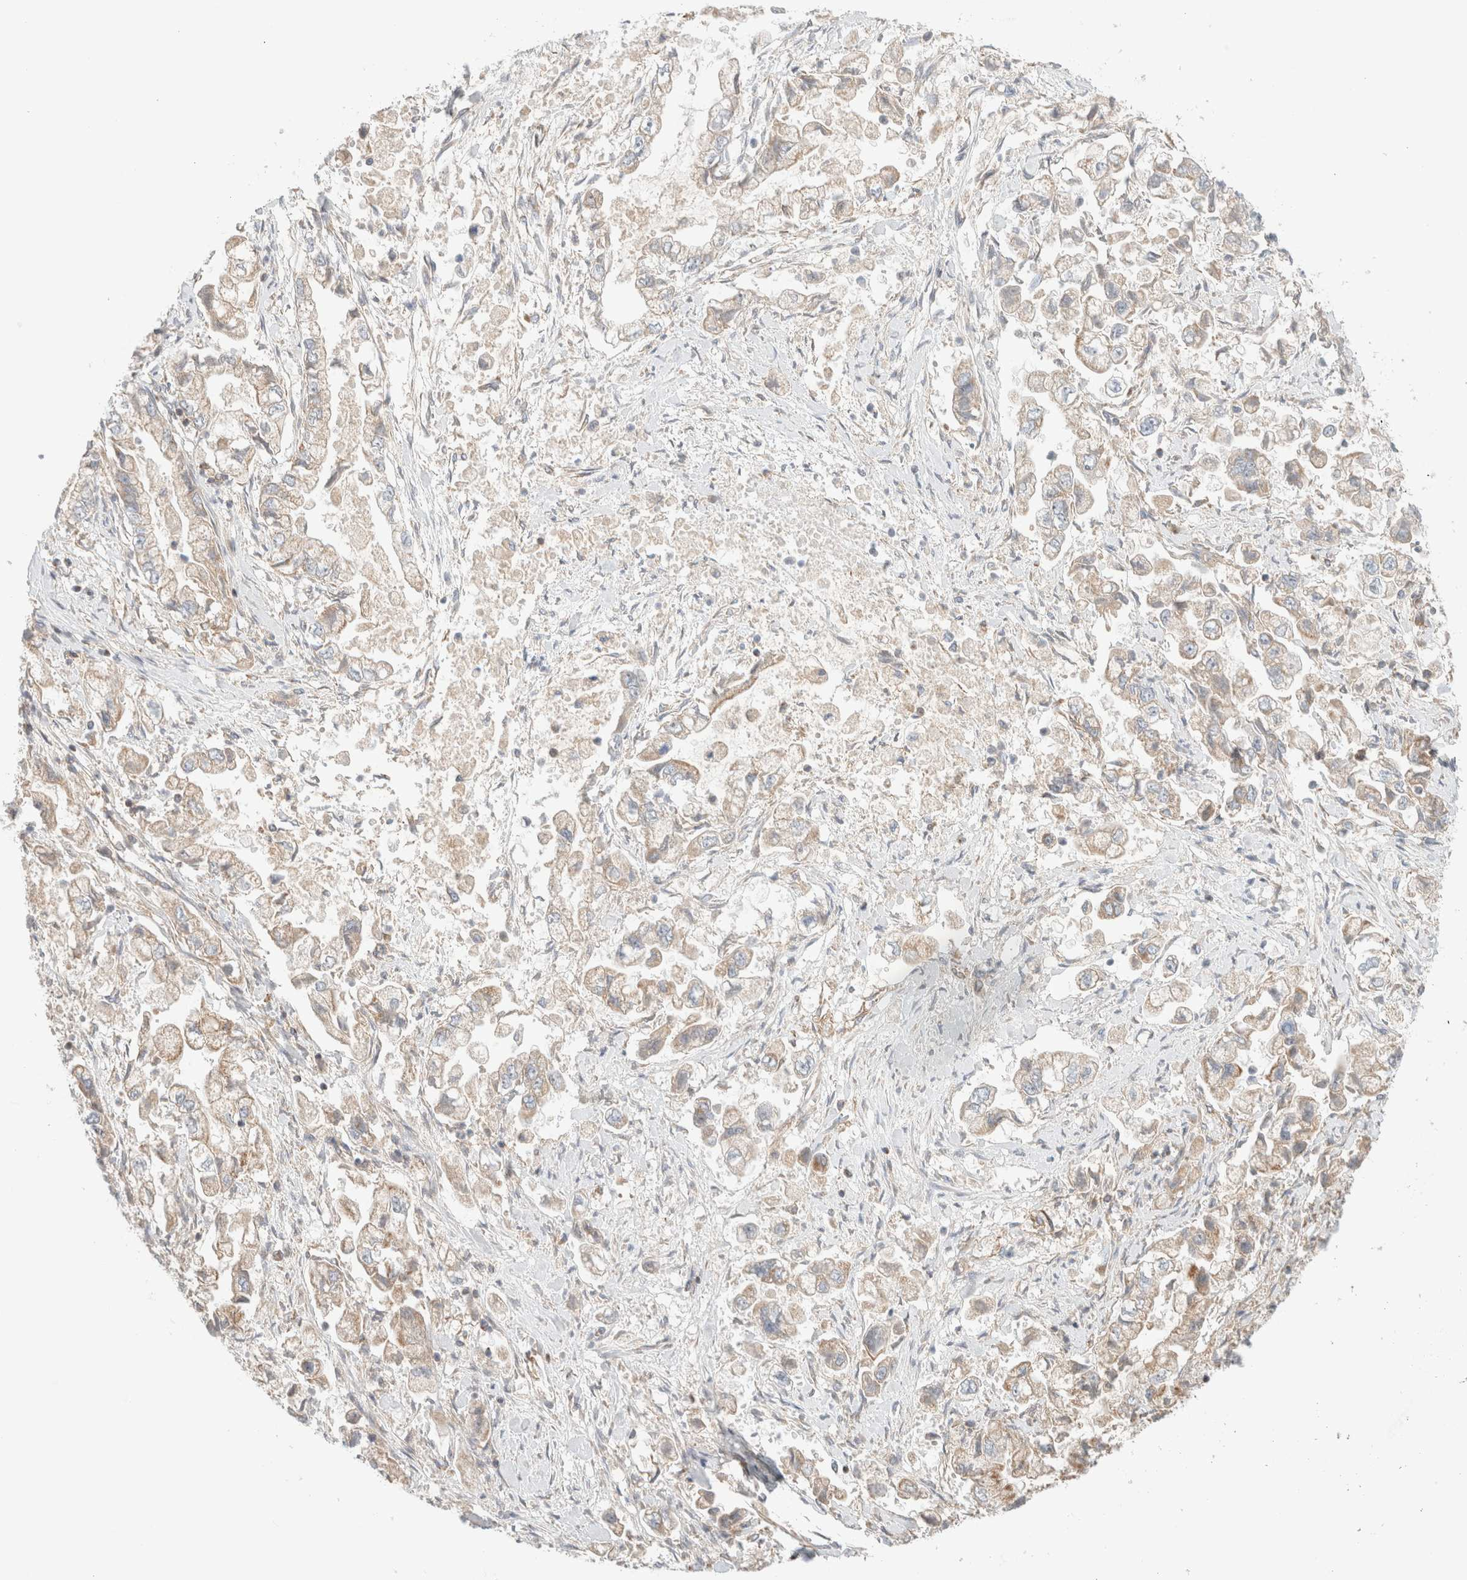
{"staining": {"intensity": "weak", "quantity": "25%-75%", "location": "cytoplasmic/membranous"}, "tissue": "stomach cancer", "cell_type": "Tumor cells", "image_type": "cancer", "snomed": [{"axis": "morphology", "description": "Normal tissue, NOS"}, {"axis": "morphology", "description": "Adenocarcinoma, NOS"}, {"axis": "topography", "description": "Stomach"}], "caption": "A micrograph of adenocarcinoma (stomach) stained for a protein reveals weak cytoplasmic/membranous brown staining in tumor cells.", "gene": "MRM3", "patient": {"sex": "male", "age": 62}}